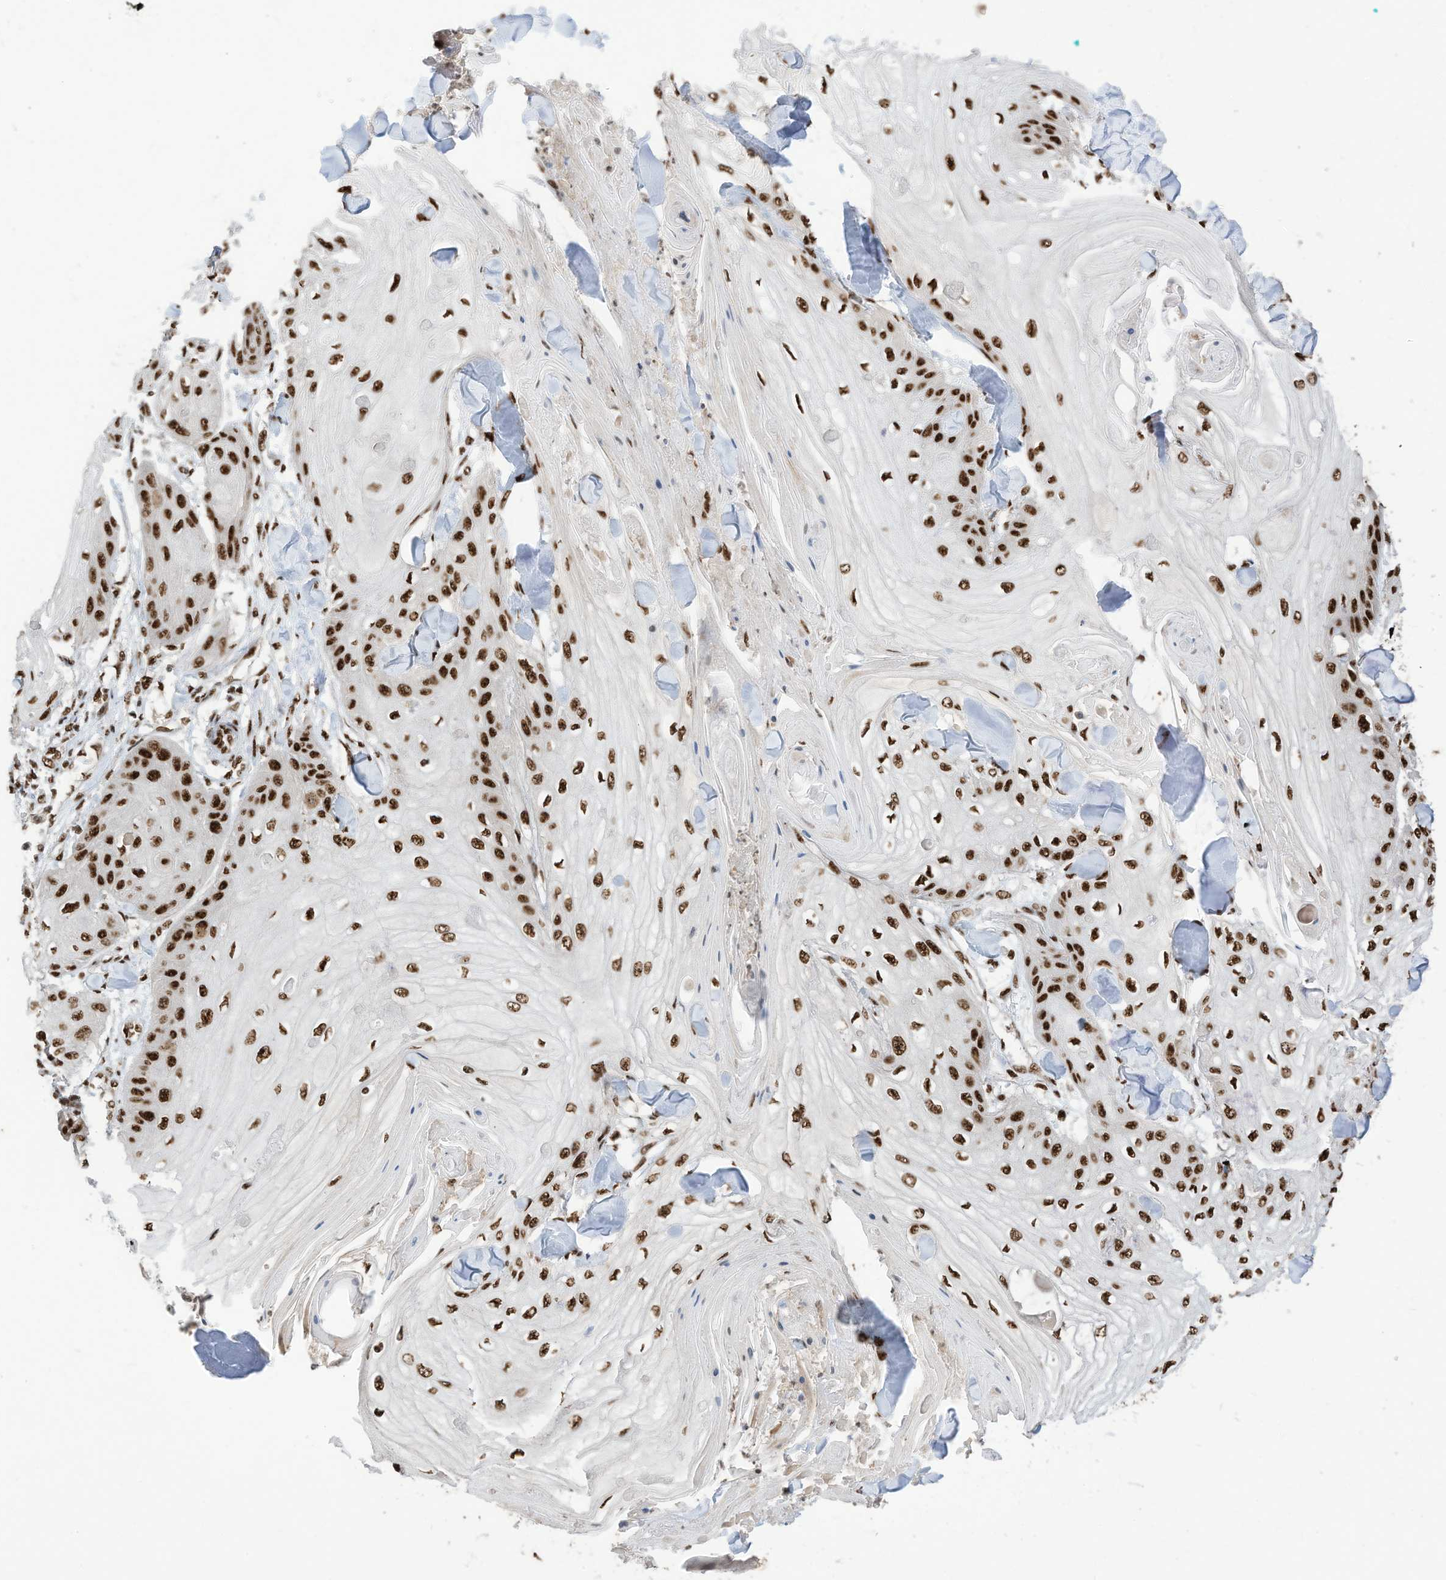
{"staining": {"intensity": "strong", "quantity": ">75%", "location": "nuclear"}, "tissue": "skin cancer", "cell_type": "Tumor cells", "image_type": "cancer", "snomed": [{"axis": "morphology", "description": "Squamous cell carcinoma, NOS"}, {"axis": "topography", "description": "Skin"}], "caption": "Skin cancer was stained to show a protein in brown. There is high levels of strong nuclear expression in approximately >75% of tumor cells.", "gene": "SF3A3", "patient": {"sex": "male", "age": 74}}